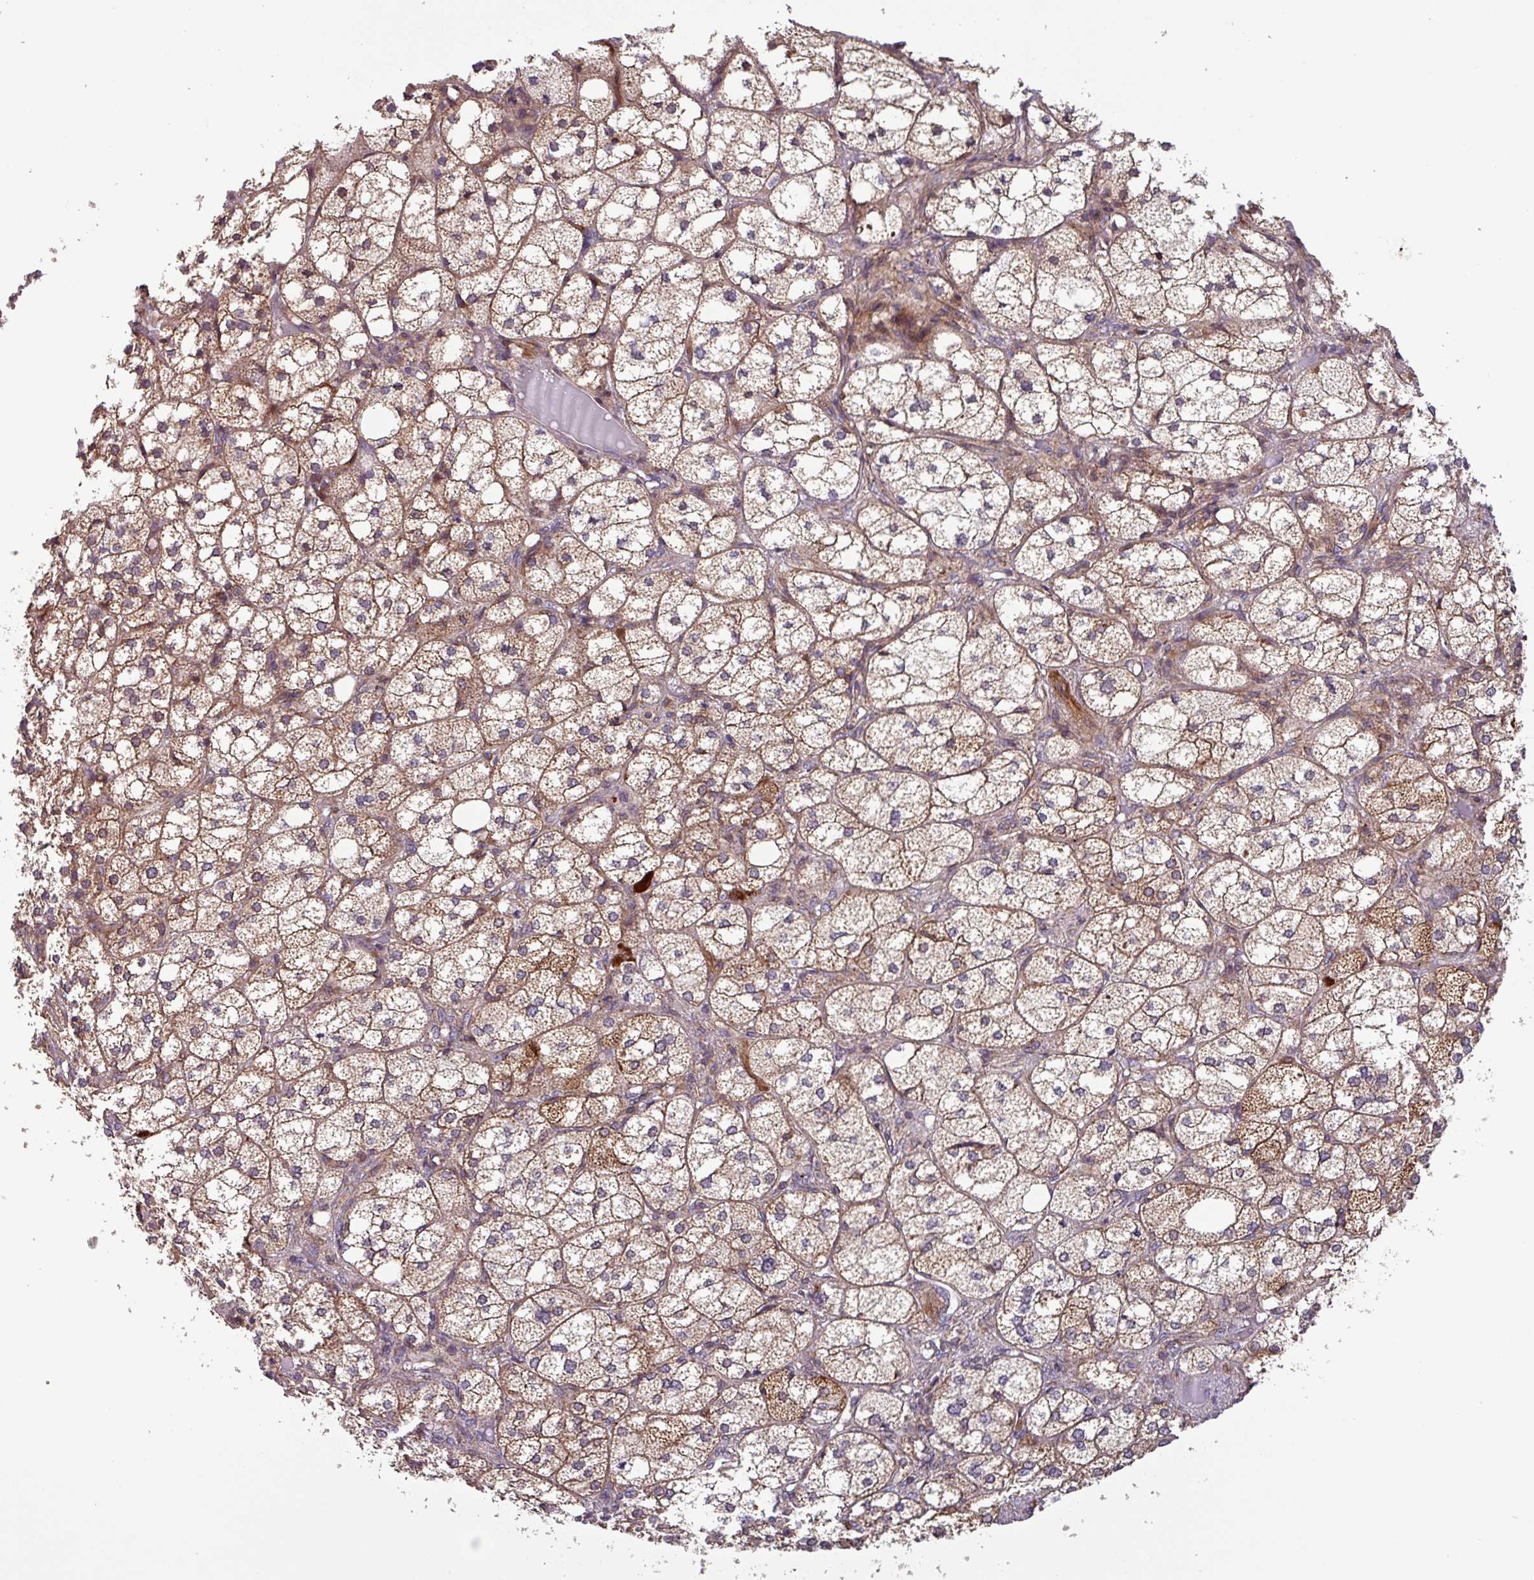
{"staining": {"intensity": "moderate", "quantity": ">75%", "location": "cytoplasmic/membranous"}, "tissue": "adrenal gland", "cell_type": "Glandular cells", "image_type": "normal", "snomed": [{"axis": "morphology", "description": "Normal tissue, NOS"}, {"axis": "topography", "description": "Adrenal gland"}], "caption": "The immunohistochemical stain shows moderate cytoplasmic/membranous staining in glandular cells of normal adrenal gland. (brown staining indicates protein expression, while blue staining denotes nuclei).", "gene": "PLEKHD1", "patient": {"sex": "female", "age": 61}}